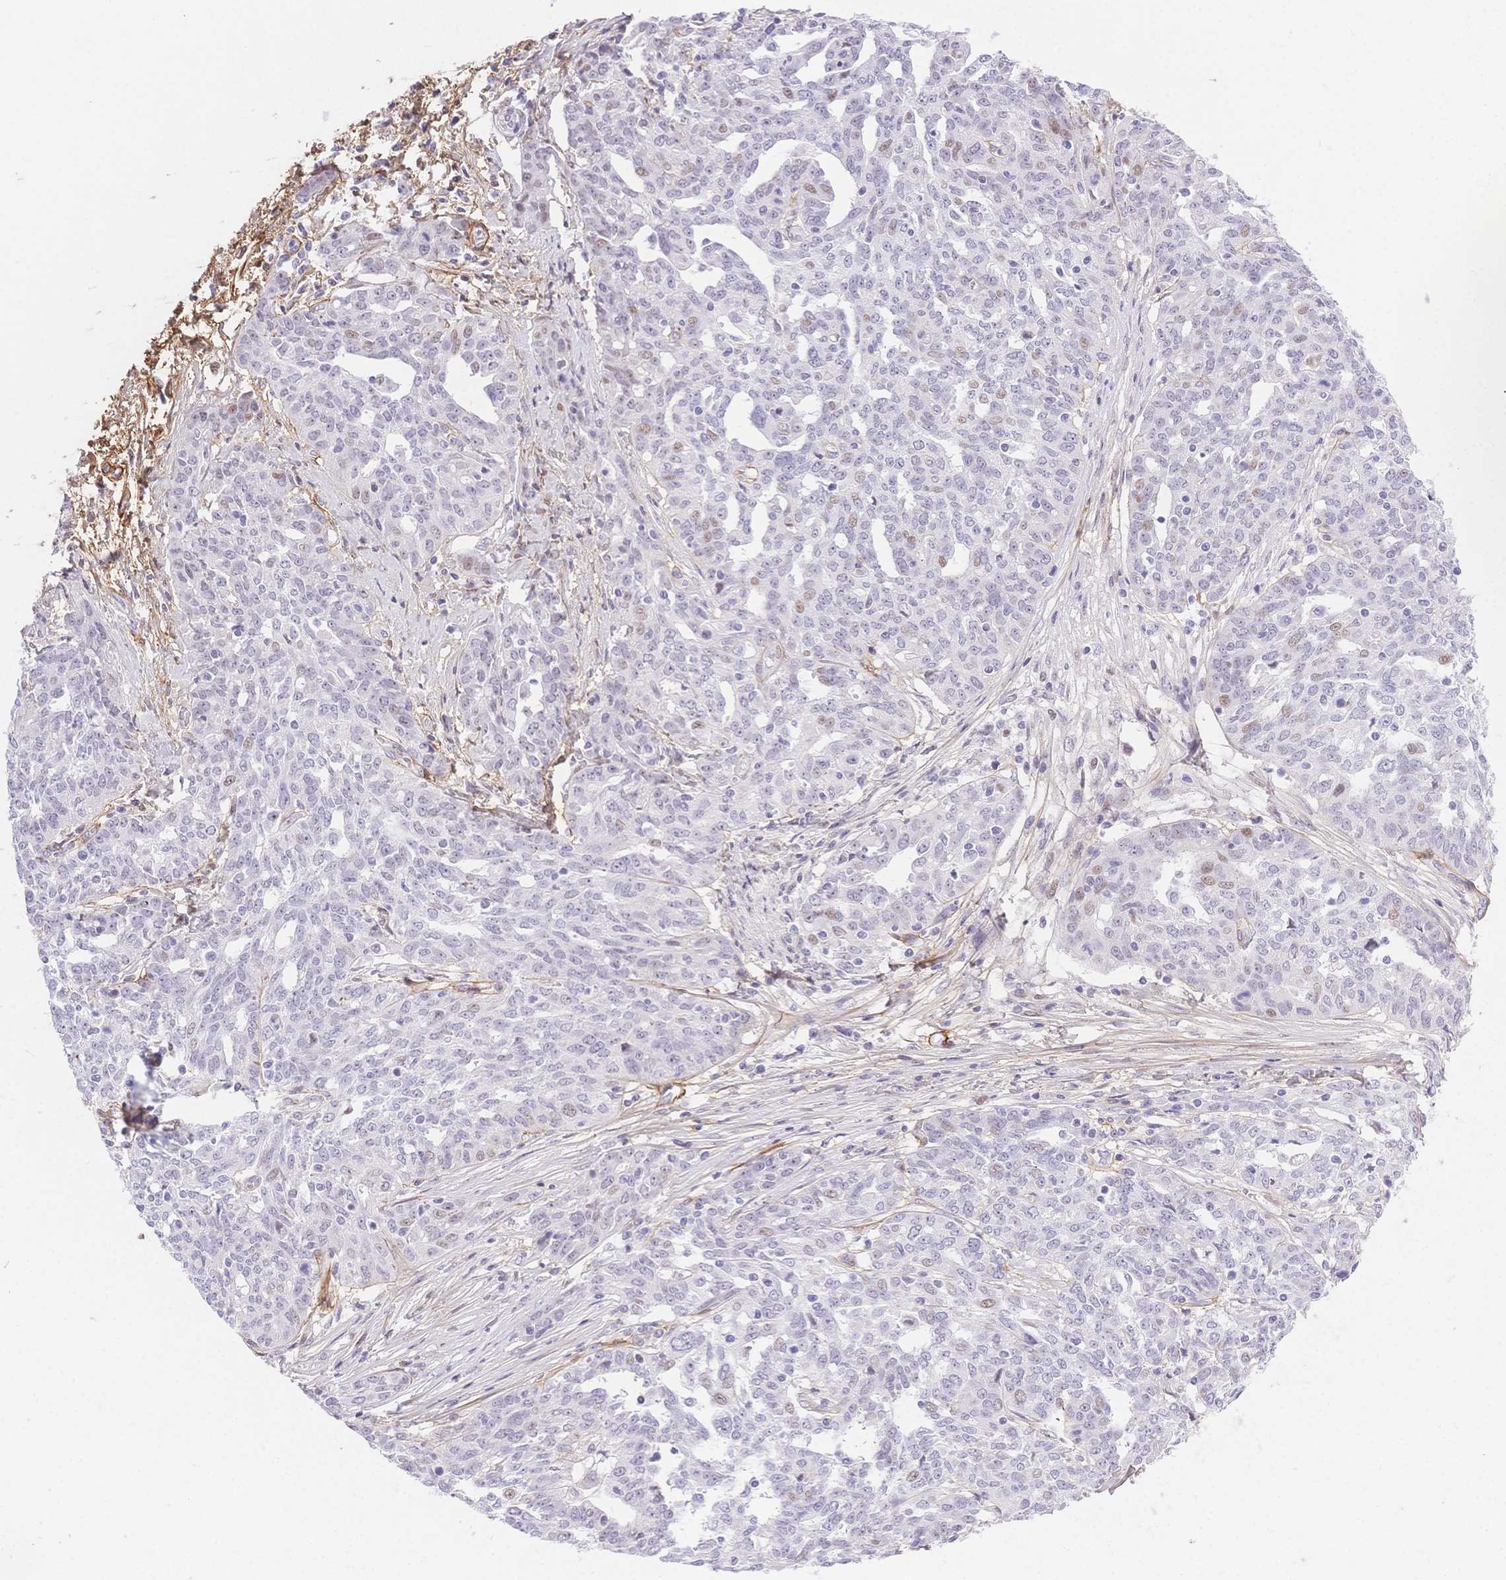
{"staining": {"intensity": "weak", "quantity": "<25%", "location": "nuclear"}, "tissue": "ovarian cancer", "cell_type": "Tumor cells", "image_type": "cancer", "snomed": [{"axis": "morphology", "description": "Cystadenocarcinoma, serous, NOS"}, {"axis": "topography", "description": "Ovary"}], "caption": "DAB (3,3'-diaminobenzidine) immunohistochemical staining of human ovarian cancer displays no significant expression in tumor cells.", "gene": "PDZD2", "patient": {"sex": "female", "age": 67}}